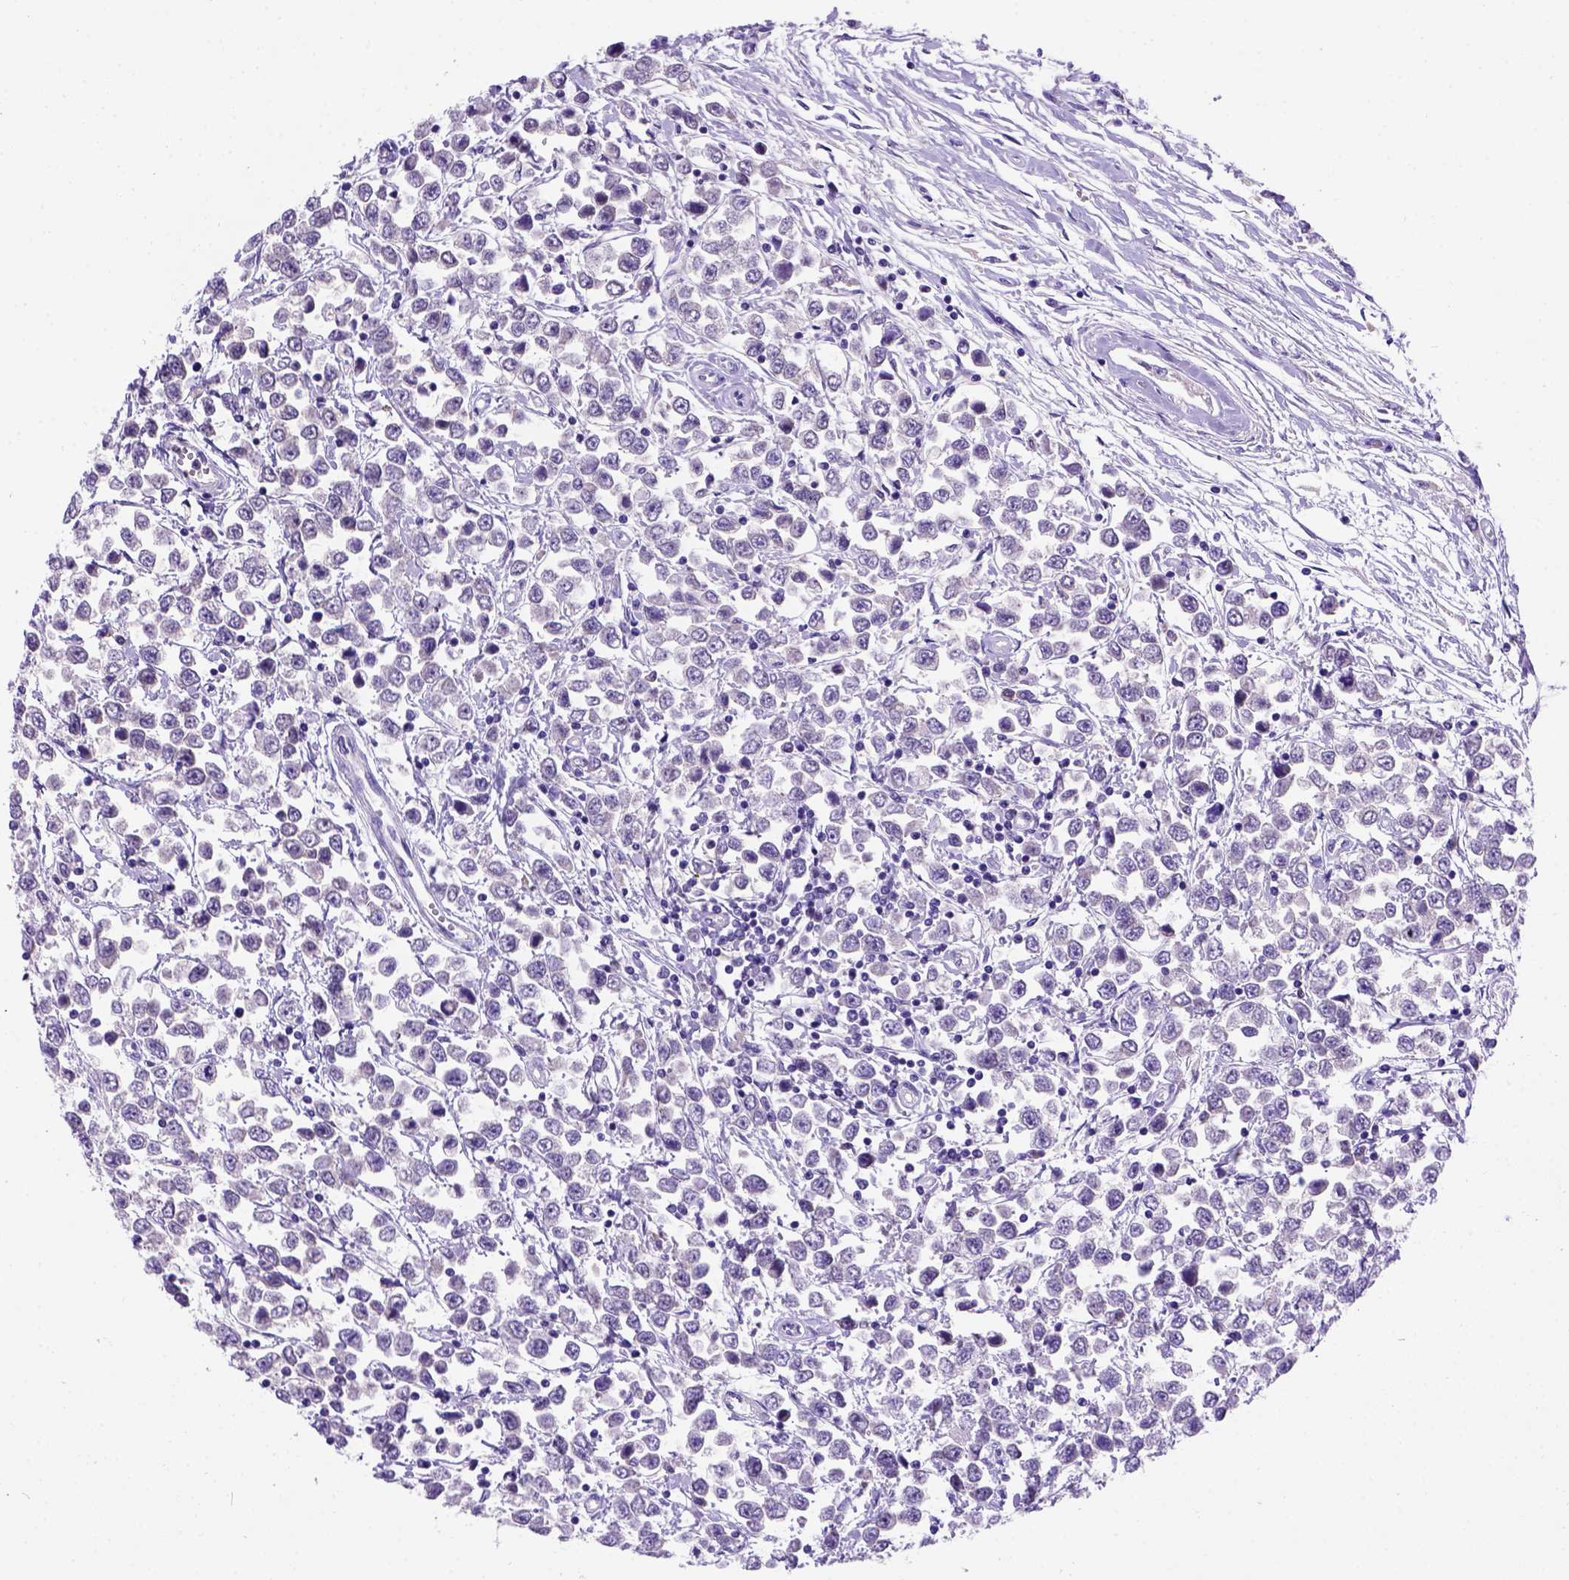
{"staining": {"intensity": "negative", "quantity": "none", "location": "none"}, "tissue": "testis cancer", "cell_type": "Tumor cells", "image_type": "cancer", "snomed": [{"axis": "morphology", "description": "Seminoma, NOS"}, {"axis": "topography", "description": "Testis"}], "caption": "Tumor cells are negative for brown protein staining in seminoma (testis).", "gene": "FAM81B", "patient": {"sex": "male", "age": 34}}